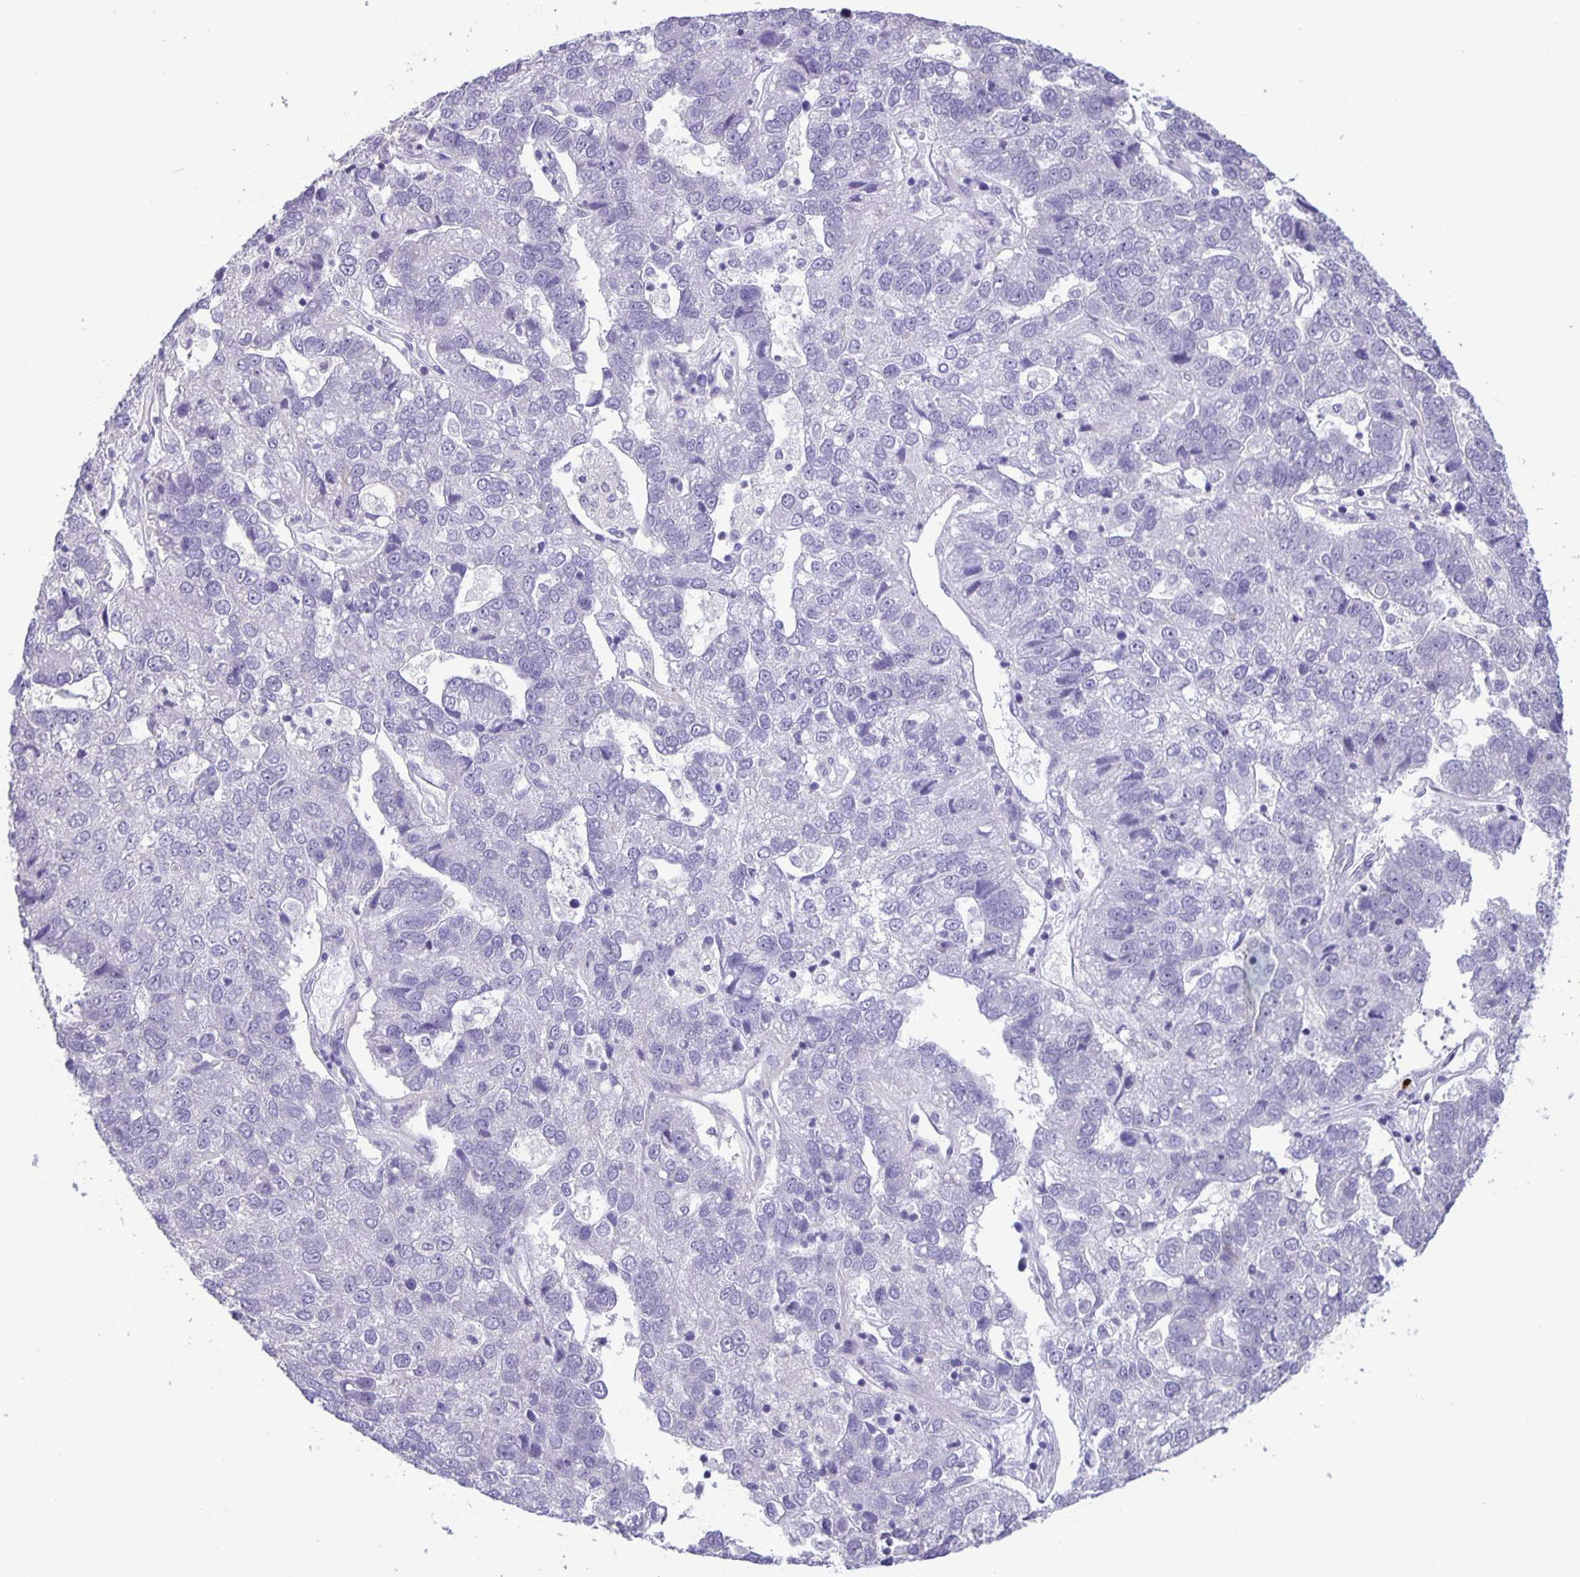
{"staining": {"intensity": "negative", "quantity": "none", "location": "none"}, "tissue": "pancreatic cancer", "cell_type": "Tumor cells", "image_type": "cancer", "snomed": [{"axis": "morphology", "description": "Adenocarcinoma, NOS"}, {"axis": "topography", "description": "Pancreas"}], "caption": "Photomicrograph shows no protein expression in tumor cells of pancreatic cancer (adenocarcinoma) tissue.", "gene": "PHRF1", "patient": {"sex": "female", "age": 61}}